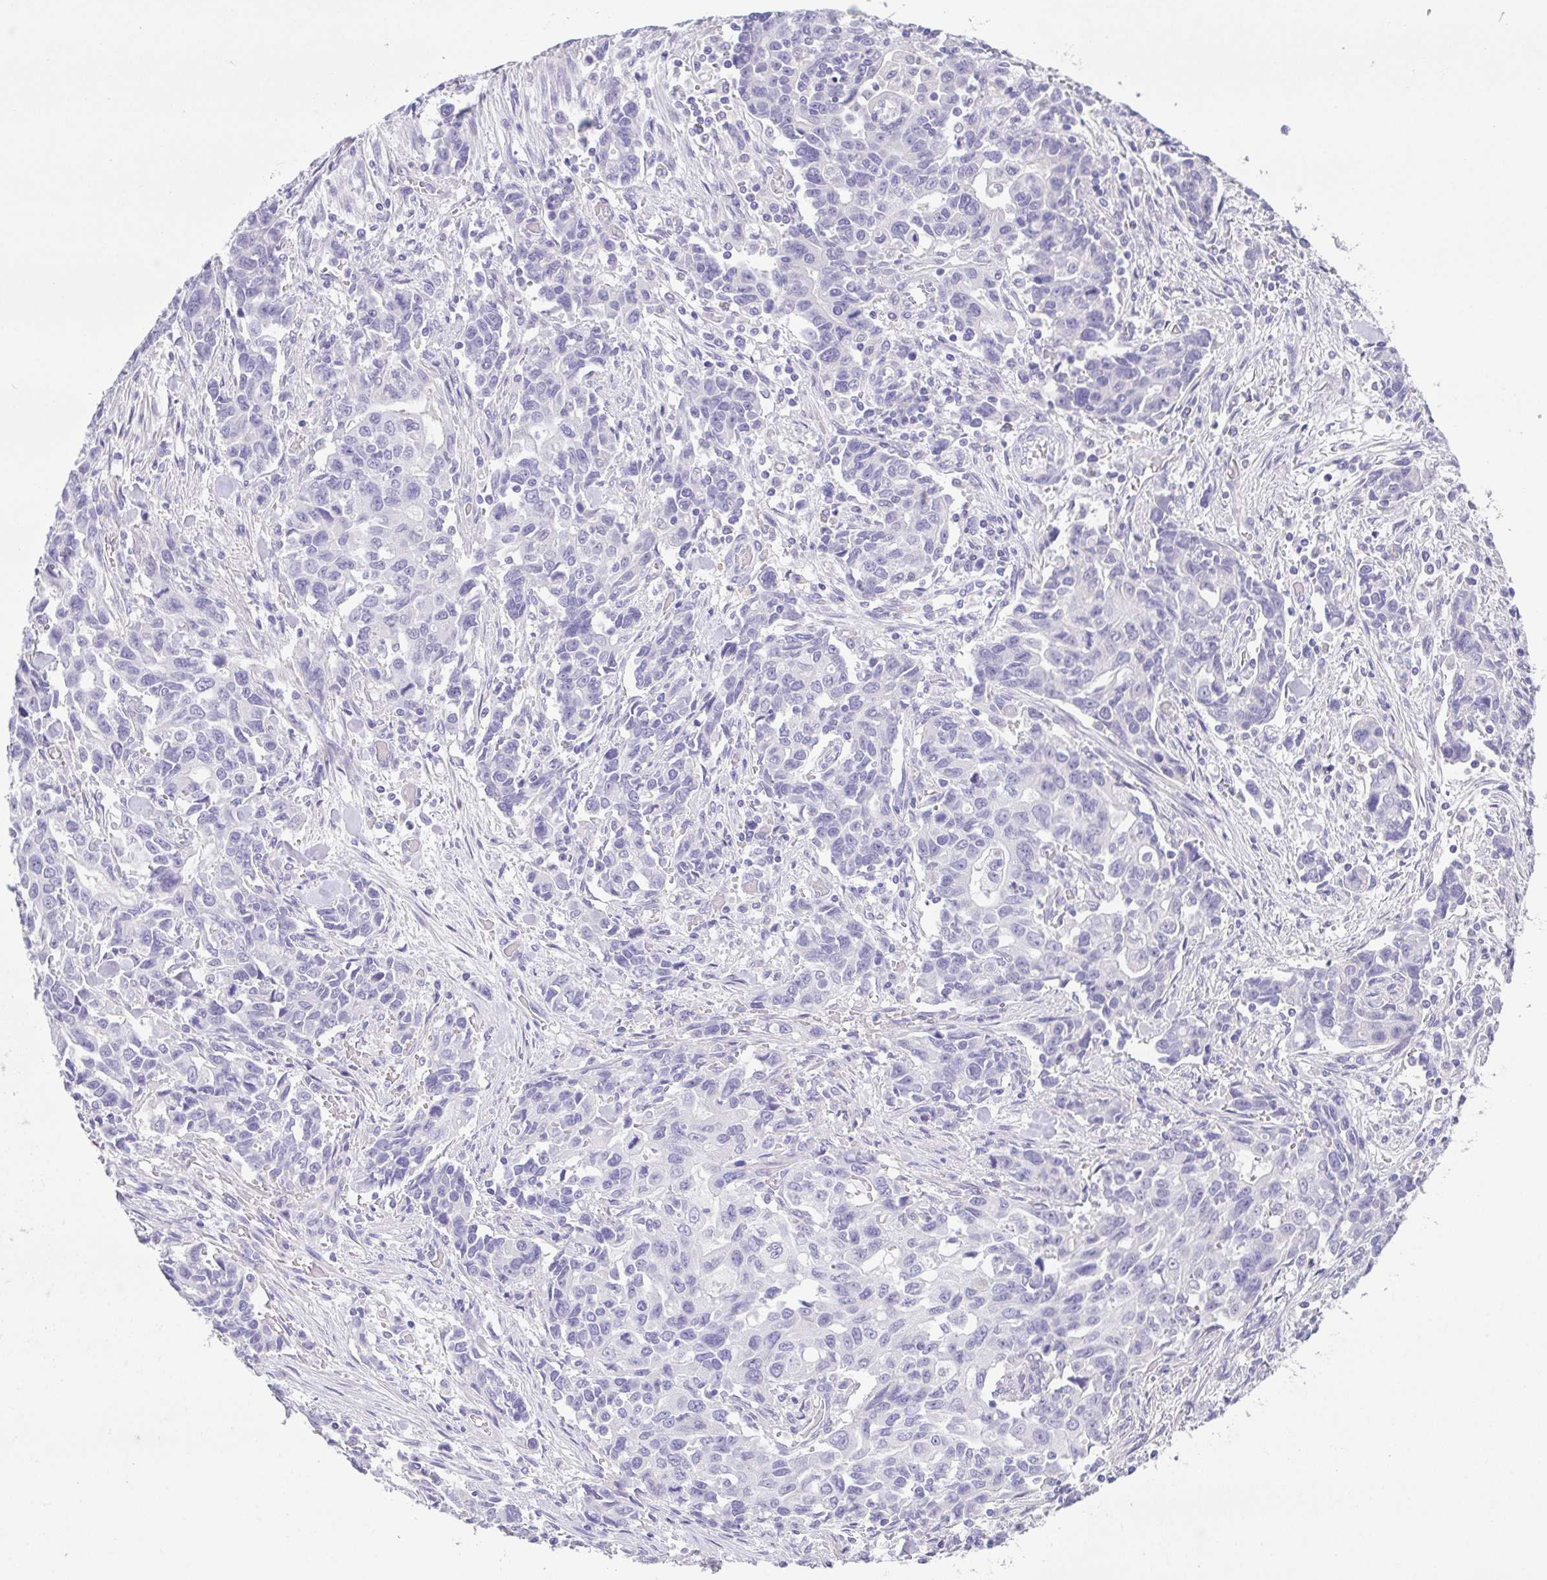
{"staining": {"intensity": "negative", "quantity": "none", "location": "none"}, "tissue": "stomach cancer", "cell_type": "Tumor cells", "image_type": "cancer", "snomed": [{"axis": "morphology", "description": "Adenocarcinoma, NOS"}, {"axis": "topography", "description": "Stomach, upper"}], "caption": "Protein analysis of stomach adenocarcinoma shows no significant expression in tumor cells.", "gene": "HAPLN2", "patient": {"sex": "male", "age": 85}}